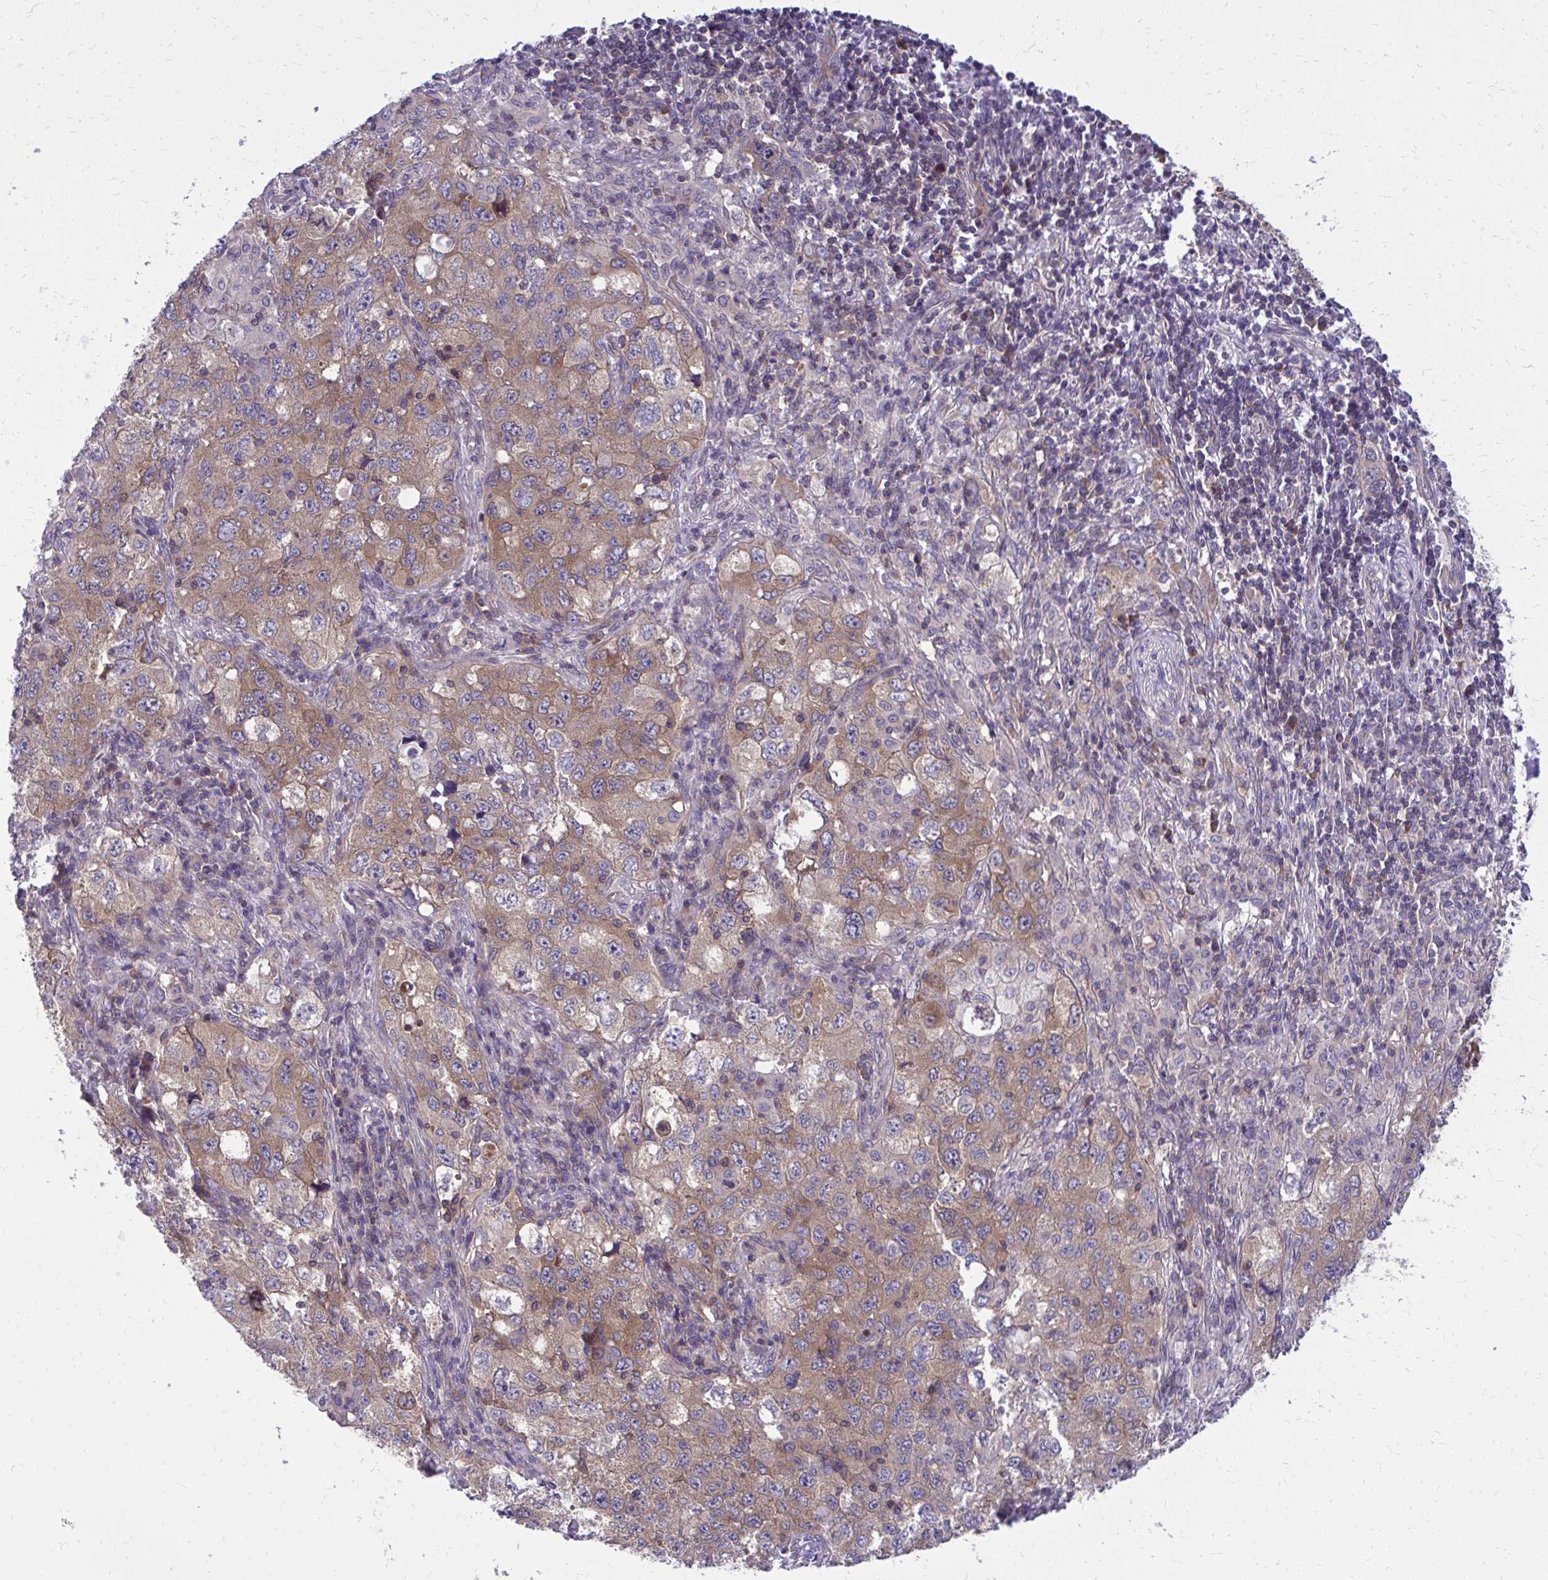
{"staining": {"intensity": "moderate", "quantity": ">75%", "location": "cytoplasmic/membranous"}, "tissue": "lung cancer", "cell_type": "Tumor cells", "image_type": "cancer", "snomed": [{"axis": "morphology", "description": "Adenocarcinoma, NOS"}, {"axis": "topography", "description": "Lung"}], "caption": "IHC (DAB (3,3'-diaminobenzidine)) staining of lung cancer displays moderate cytoplasmic/membranous protein positivity in about >75% of tumor cells.", "gene": "PPP5C", "patient": {"sex": "female", "age": 57}}